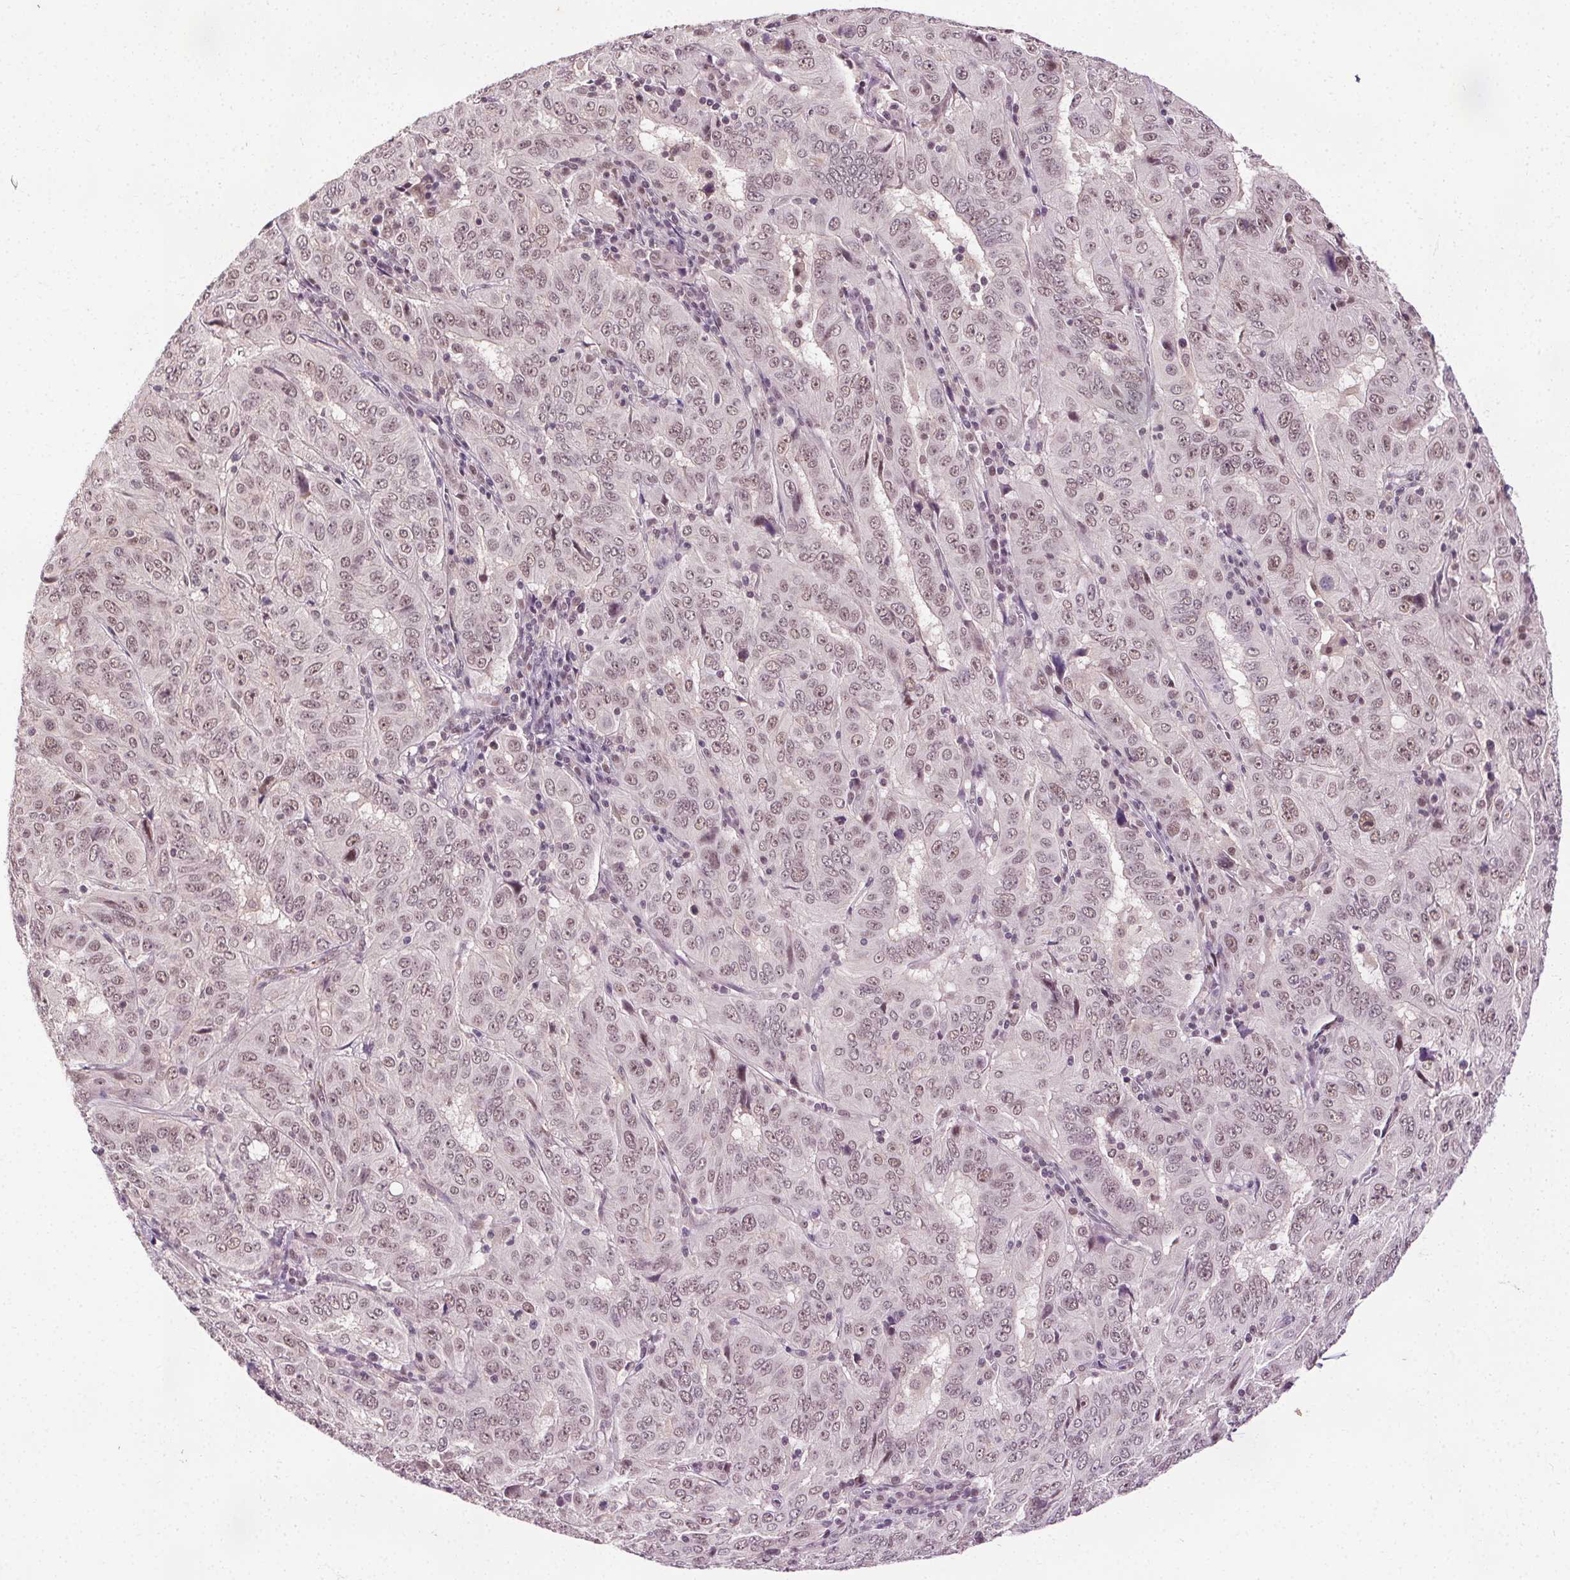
{"staining": {"intensity": "moderate", "quantity": ">75%", "location": "nuclear"}, "tissue": "pancreatic cancer", "cell_type": "Tumor cells", "image_type": "cancer", "snomed": [{"axis": "morphology", "description": "Adenocarcinoma, NOS"}, {"axis": "topography", "description": "Pancreas"}], "caption": "A micrograph of human pancreatic adenocarcinoma stained for a protein reveals moderate nuclear brown staining in tumor cells.", "gene": "MED6", "patient": {"sex": "male", "age": 63}}